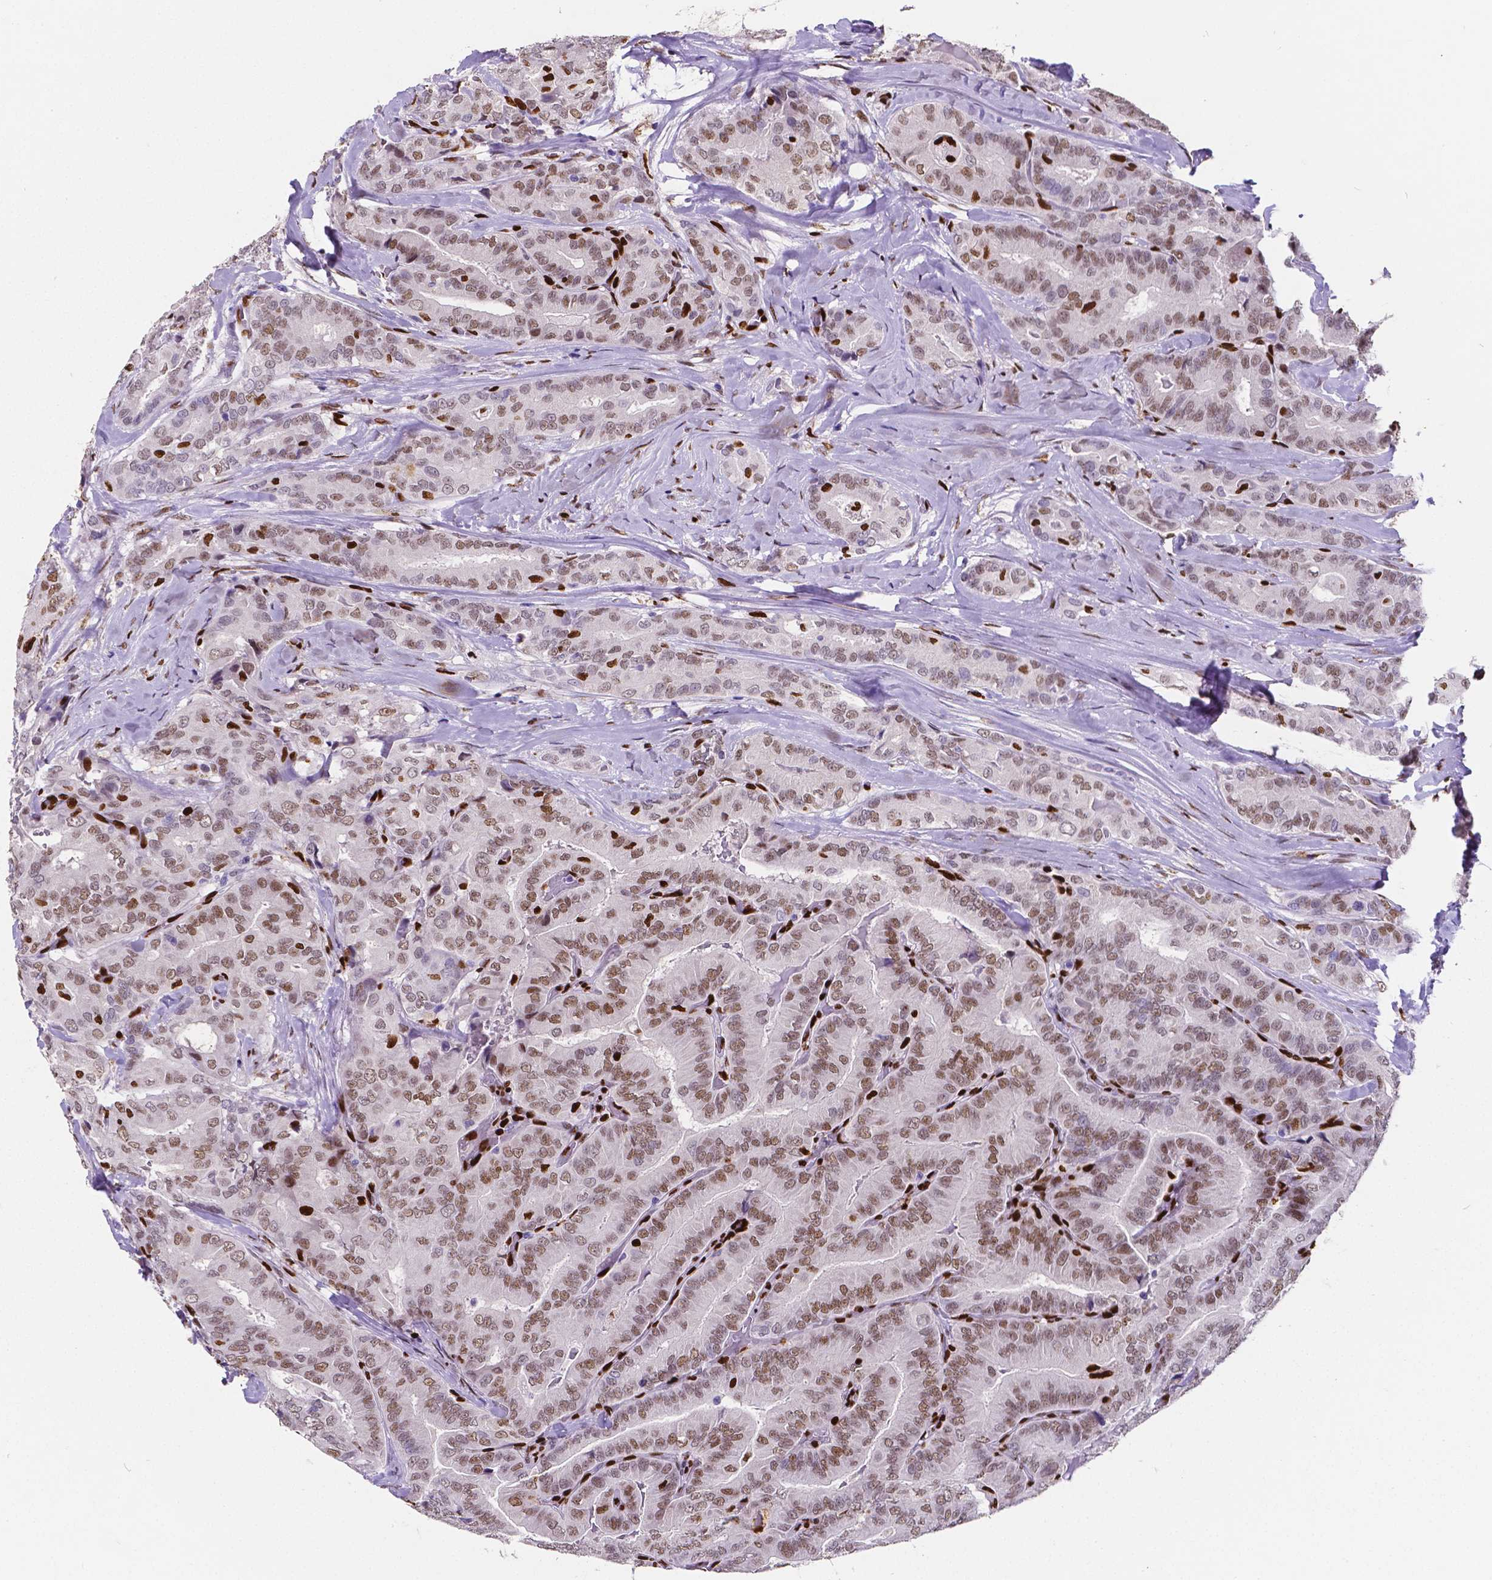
{"staining": {"intensity": "moderate", "quantity": ">75%", "location": "nuclear"}, "tissue": "thyroid cancer", "cell_type": "Tumor cells", "image_type": "cancer", "snomed": [{"axis": "morphology", "description": "Papillary adenocarcinoma, NOS"}, {"axis": "topography", "description": "Thyroid gland"}], "caption": "Thyroid cancer (papillary adenocarcinoma) stained with DAB (3,3'-diaminobenzidine) immunohistochemistry (IHC) shows medium levels of moderate nuclear expression in approximately >75% of tumor cells.", "gene": "MEF2C", "patient": {"sex": "male", "age": 61}}